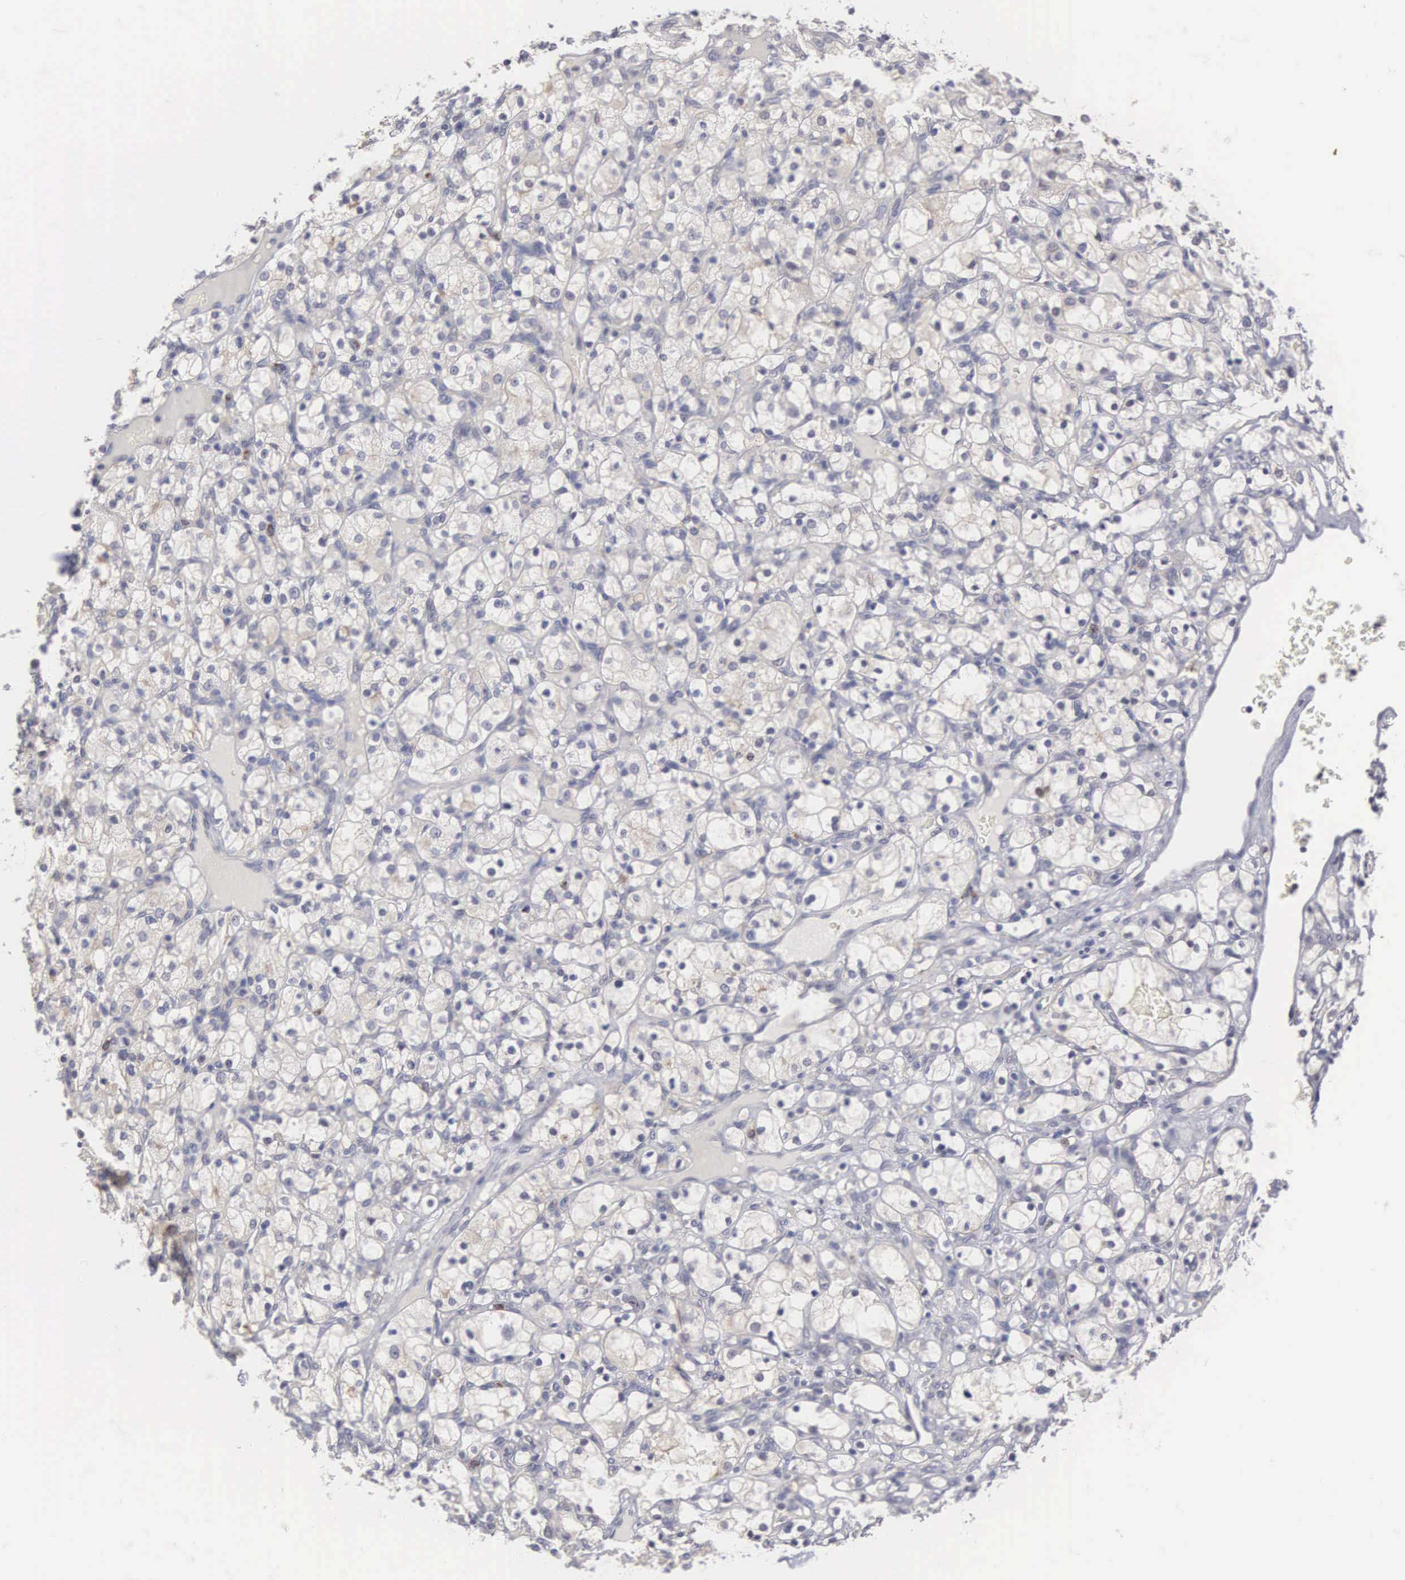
{"staining": {"intensity": "weak", "quantity": "<25%", "location": "cytoplasmic/membranous"}, "tissue": "renal cancer", "cell_type": "Tumor cells", "image_type": "cancer", "snomed": [{"axis": "morphology", "description": "Adenocarcinoma, NOS"}, {"axis": "topography", "description": "Kidney"}], "caption": "An immunohistochemistry (IHC) micrograph of renal adenocarcinoma is shown. There is no staining in tumor cells of renal adenocarcinoma.", "gene": "KDM6A", "patient": {"sex": "female", "age": 83}}